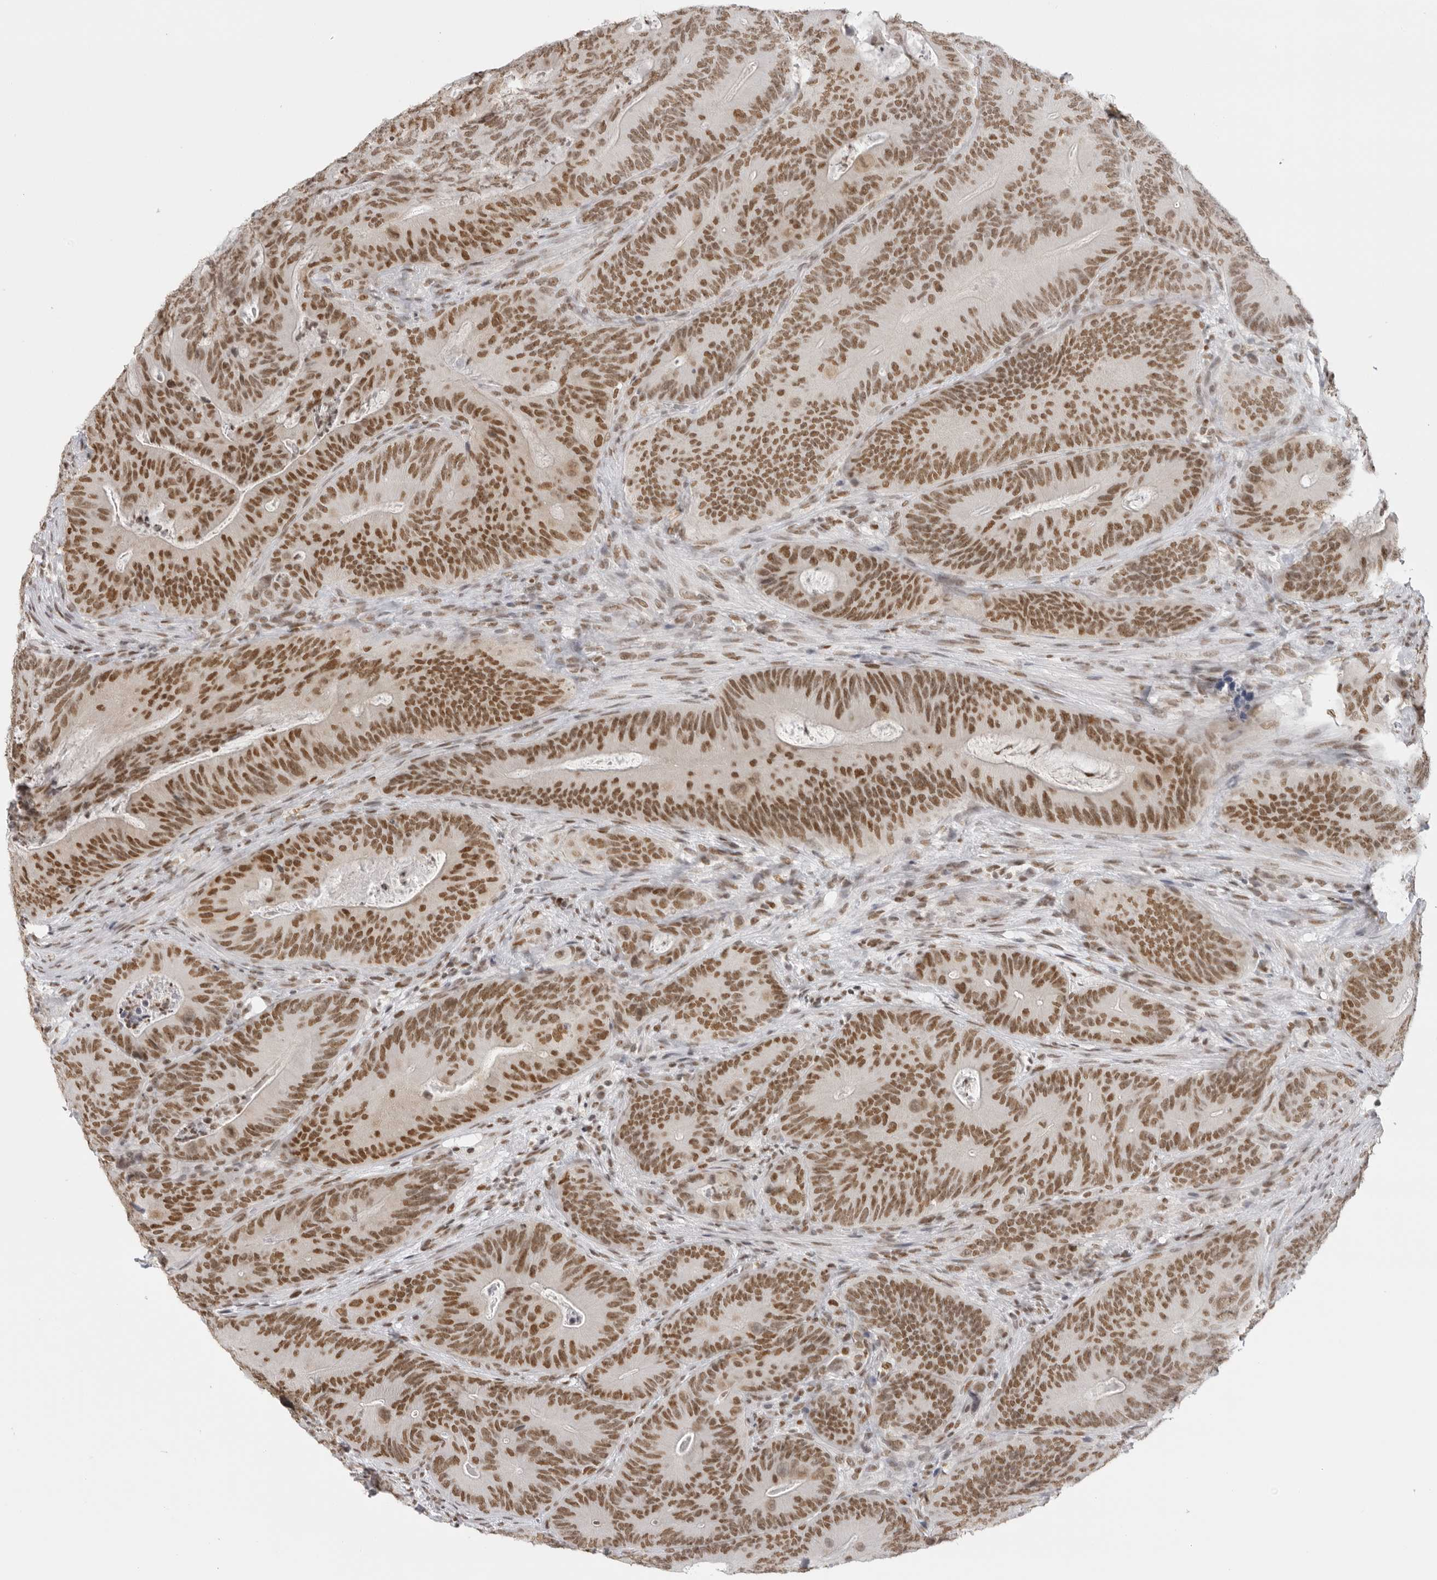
{"staining": {"intensity": "strong", "quantity": ">75%", "location": "nuclear"}, "tissue": "colorectal cancer", "cell_type": "Tumor cells", "image_type": "cancer", "snomed": [{"axis": "morphology", "description": "Normal tissue, NOS"}, {"axis": "topography", "description": "Colon"}], "caption": "An image showing strong nuclear positivity in about >75% of tumor cells in colorectal cancer, as visualized by brown immunohistochemical staining.", "gene": "RPA2", "patient": {"sex": "female", "age": 82}}